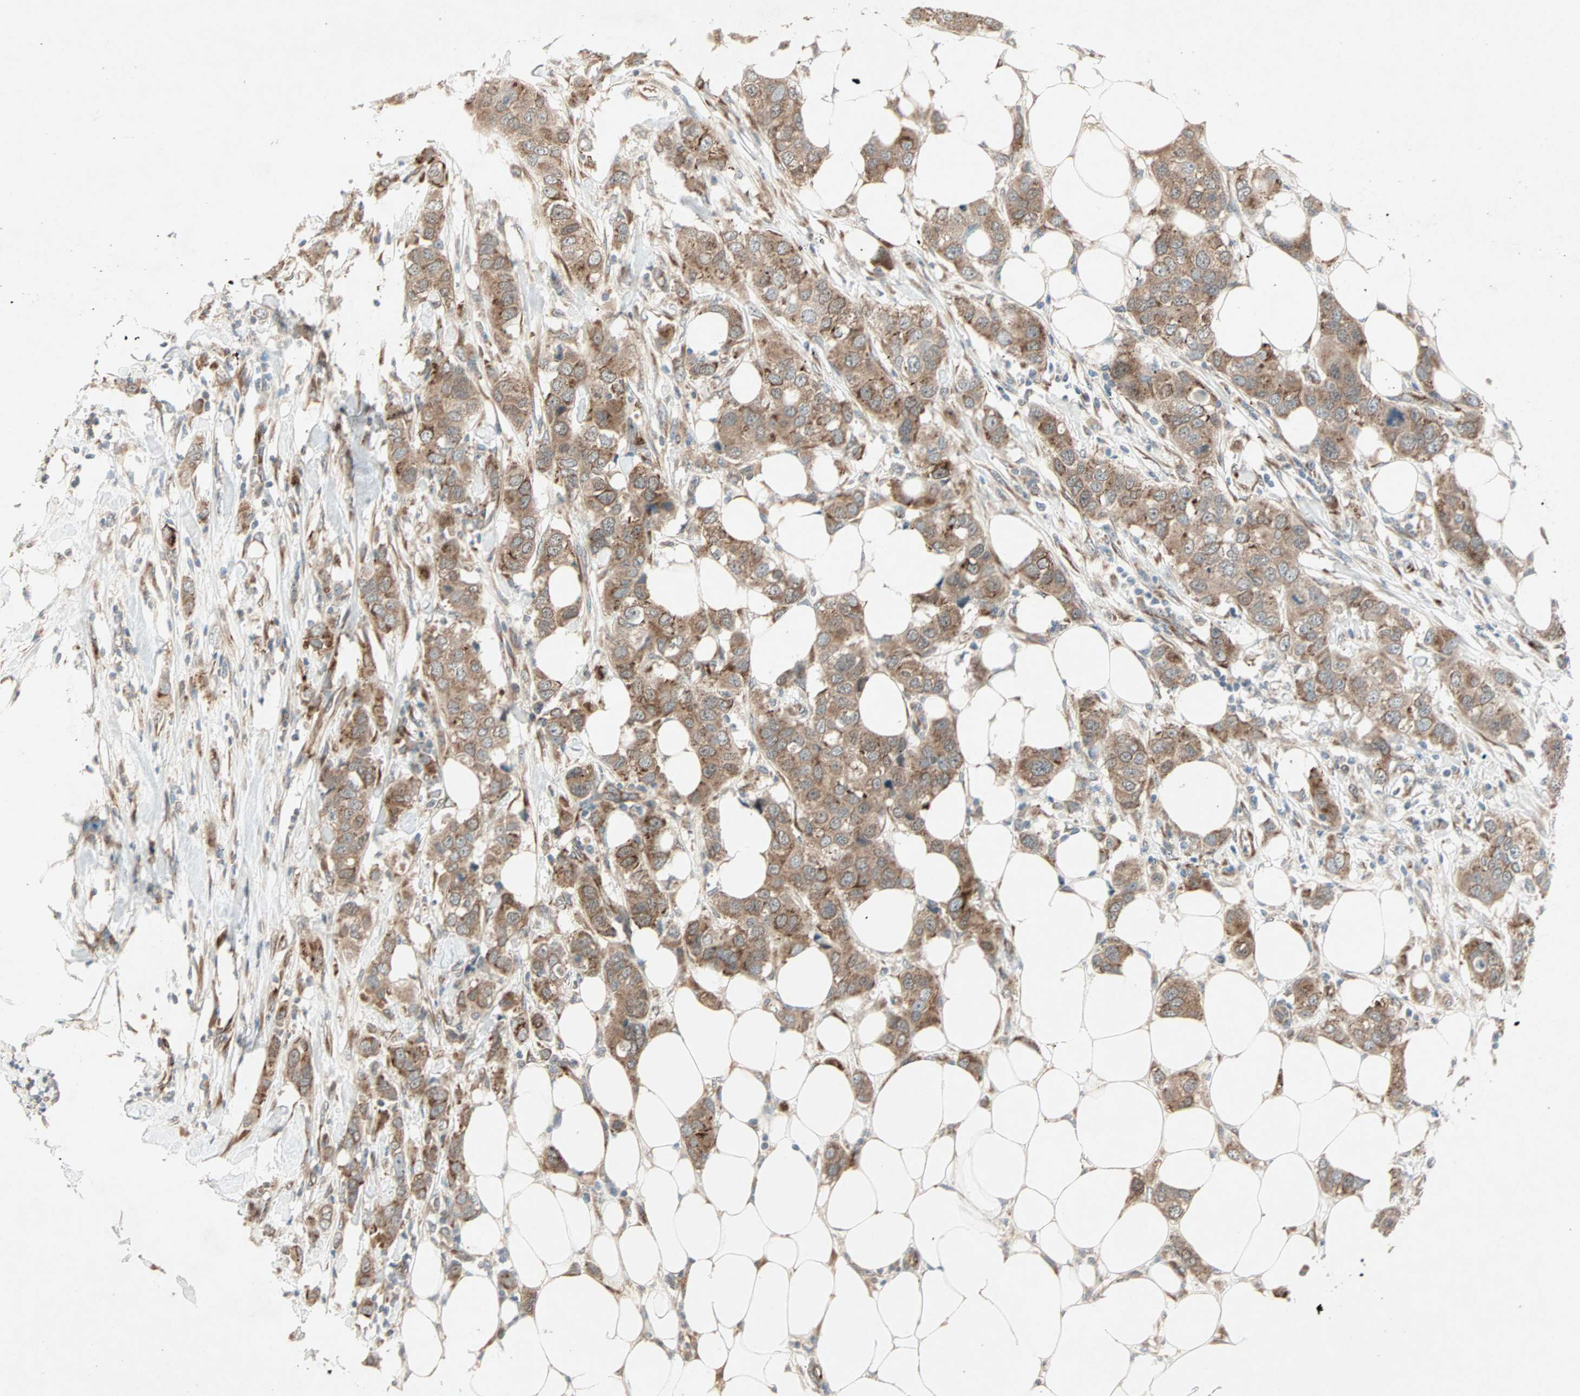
{"staining": {"intensity": "moderate", "quantity": ">75%", "location": "cytoplasmic/membranous"}, "tissue": "breast cancer", "cell_type": "Tumor cells", "image_type": "cancer", "snomed": [{"axis": "morphology", "description": "Duct carcinoma"}, {"axis": "topography", "description": "Breast"}], "caption": "Immunohistochemical staining of infiltrating ductal carcinoma (breast) exhibits moderate cytoplasmic/membranous protein positivity in about >75% of tumor cells. The staining is performed using DAB brown chromogen to label protein expression. The nuclei are counter-stained blue using hematoxylin.", "gene": "ZNF37A", "patient": {"sex": "female", "age": 50}}